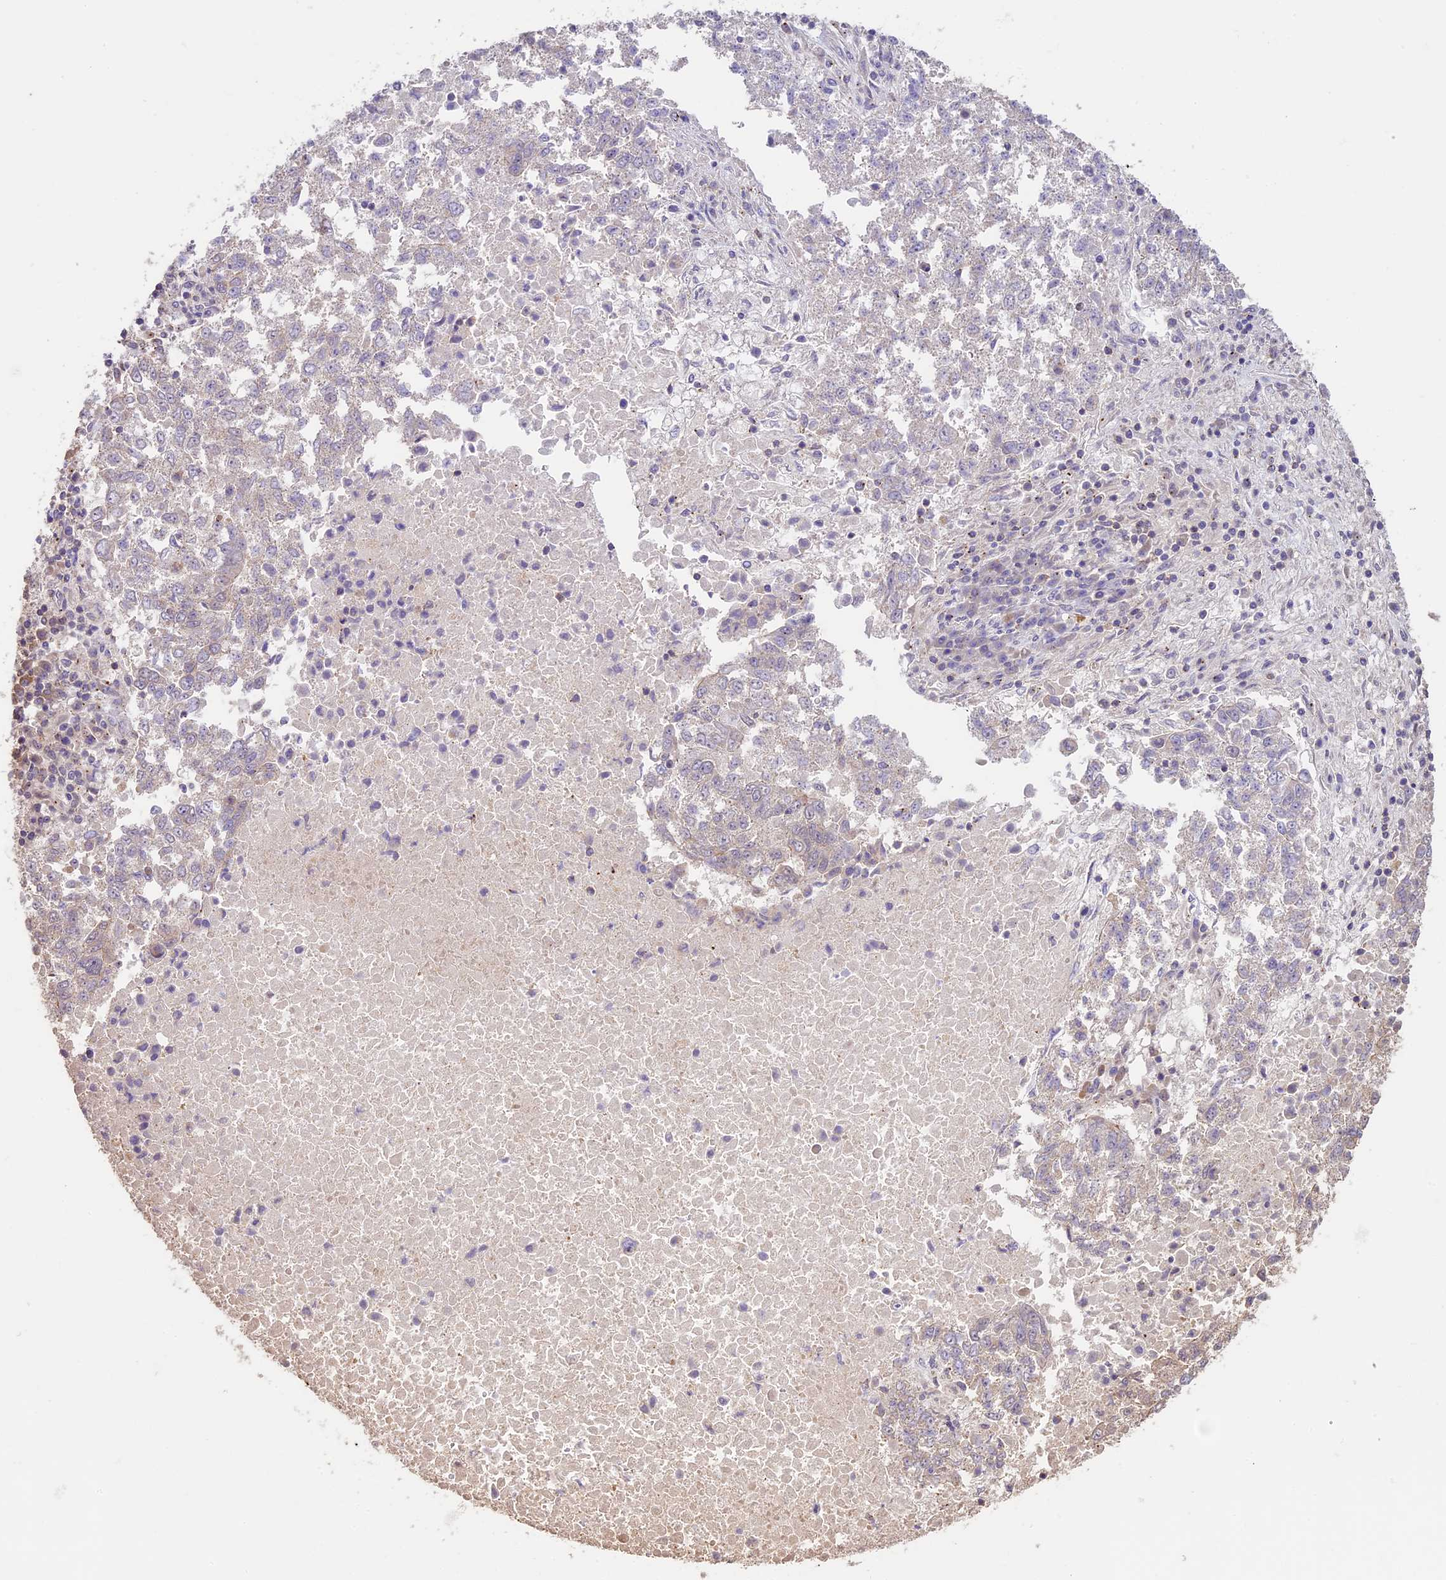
{"staining": {"intensity": "negative", "quantity": "none", "location": "none"}, "tissue": "lung cancer", "cell_type": "Tumor cells", "image_type": "cancer", "snomed": [{"axis": "morphology", "description": "Squamous cell carcinoma, NOS"}, {"axis": "topography", "description": "Lung"}], "caption": "Tumor cells show no significant protein positivity in lung squamous cell carcinoma. (DAB immunohistochemistry (IHC) with hematoxylin counter stain).", "gene": "BCAS4", "patient": {"sex": "male", "age": 73}}